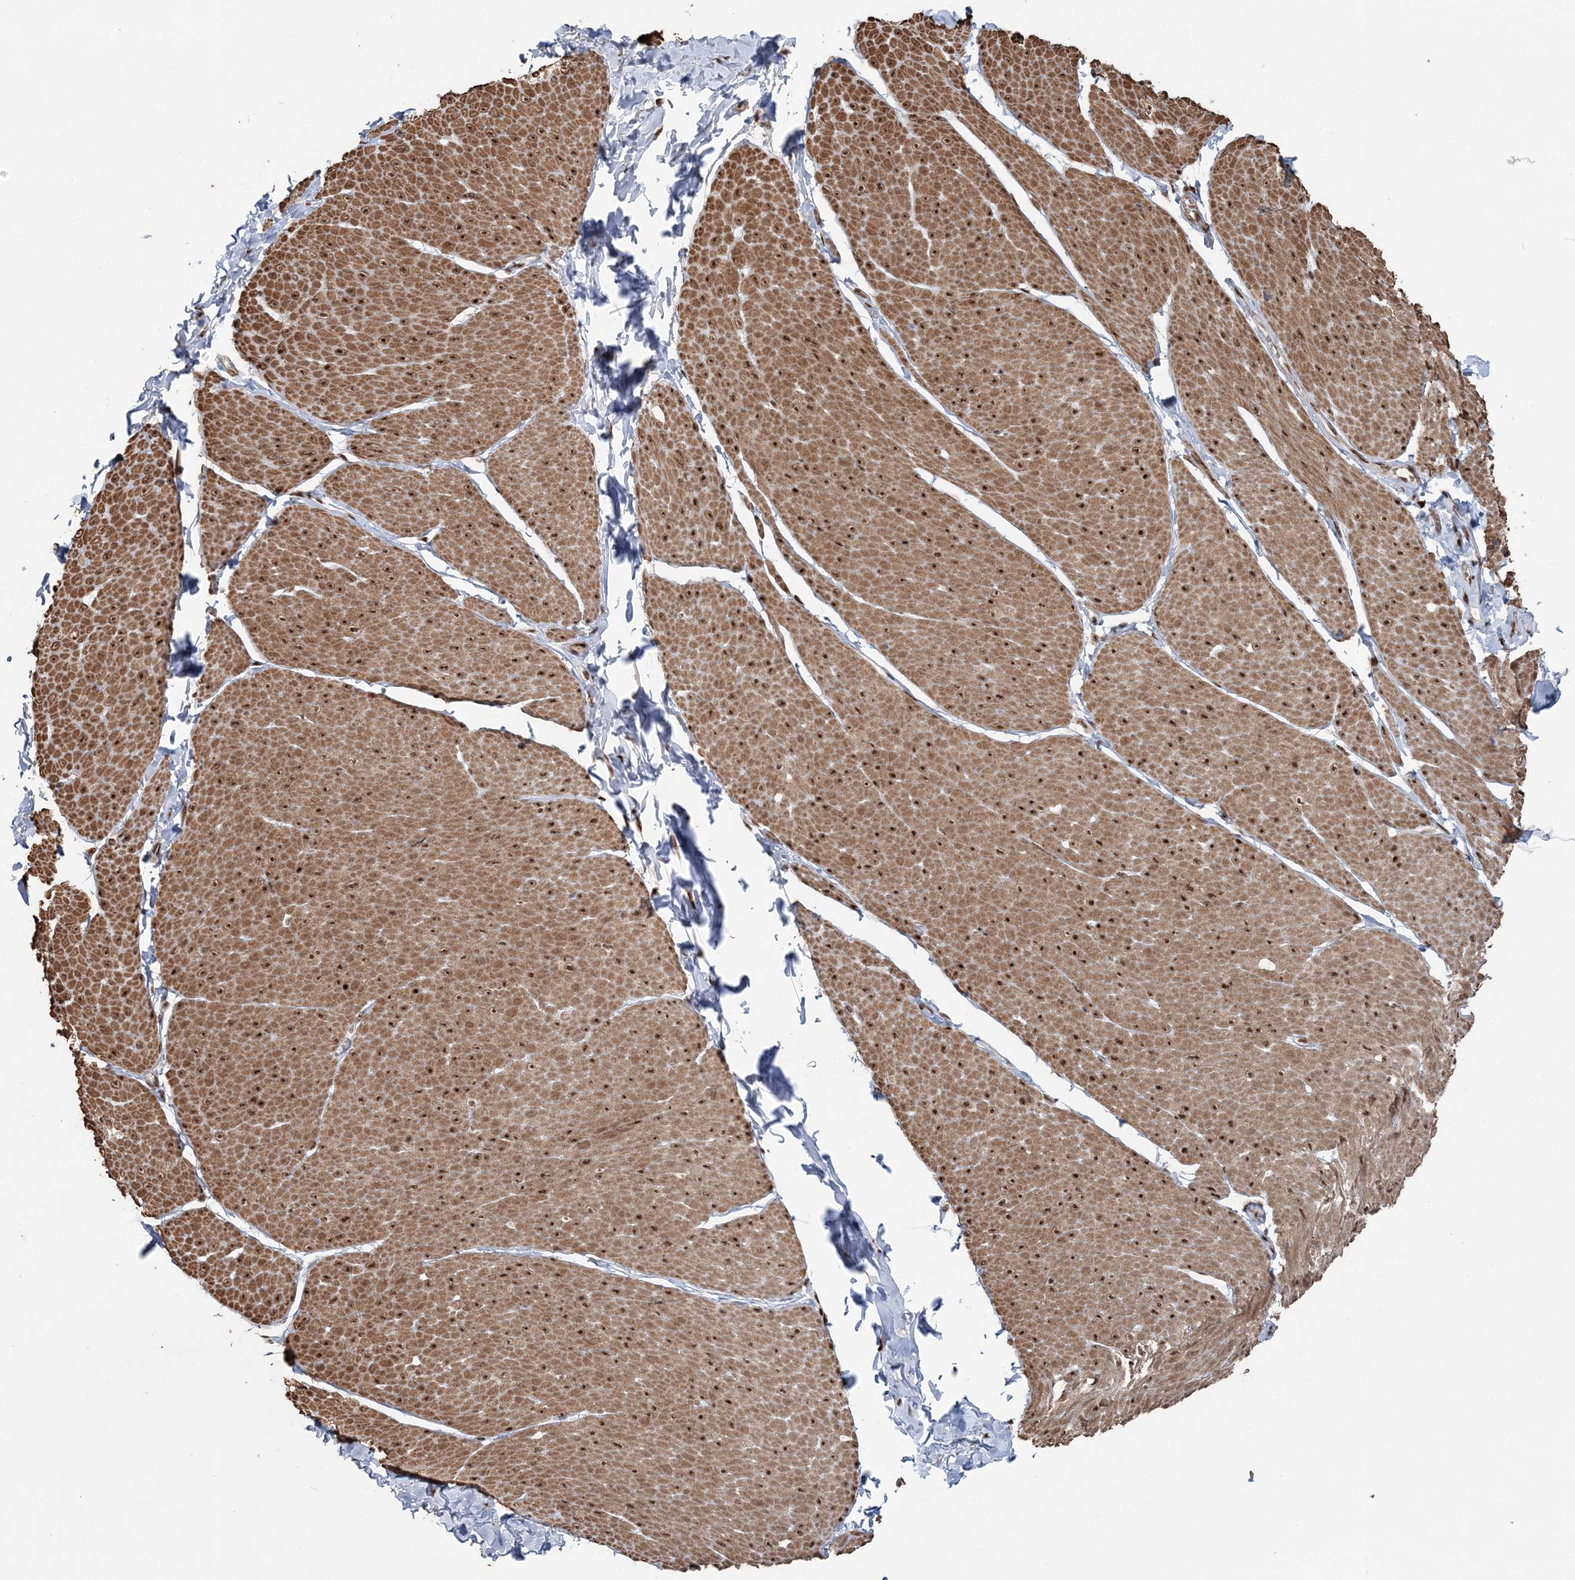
{"staining": {"intensity": "strong", "quantity": ">75%", "location": "cytoplasmic/membranous,nuclear"}, "tissue": "smooth muscle", "cell_type": "Smooth muscle cells", "image_type": "normal", "snomed": [{"axis": "morphology", "description": "Urothelial carcinoma, High grade"}, {"axis": "topography", "description": "Urinary bladder"}], "caption": "A brown stain highlights strong cytoplasmic/membranous,nuclear expression of a protein in smooth muscle cells of normal smooth muscle. The protein is stained brown, and the nuclei are stained in blue (DAB IHC with brightfield microscopy, high magnification).", "gene": "EXOSC8", "patient": {"sex": "male", "age": 46}}